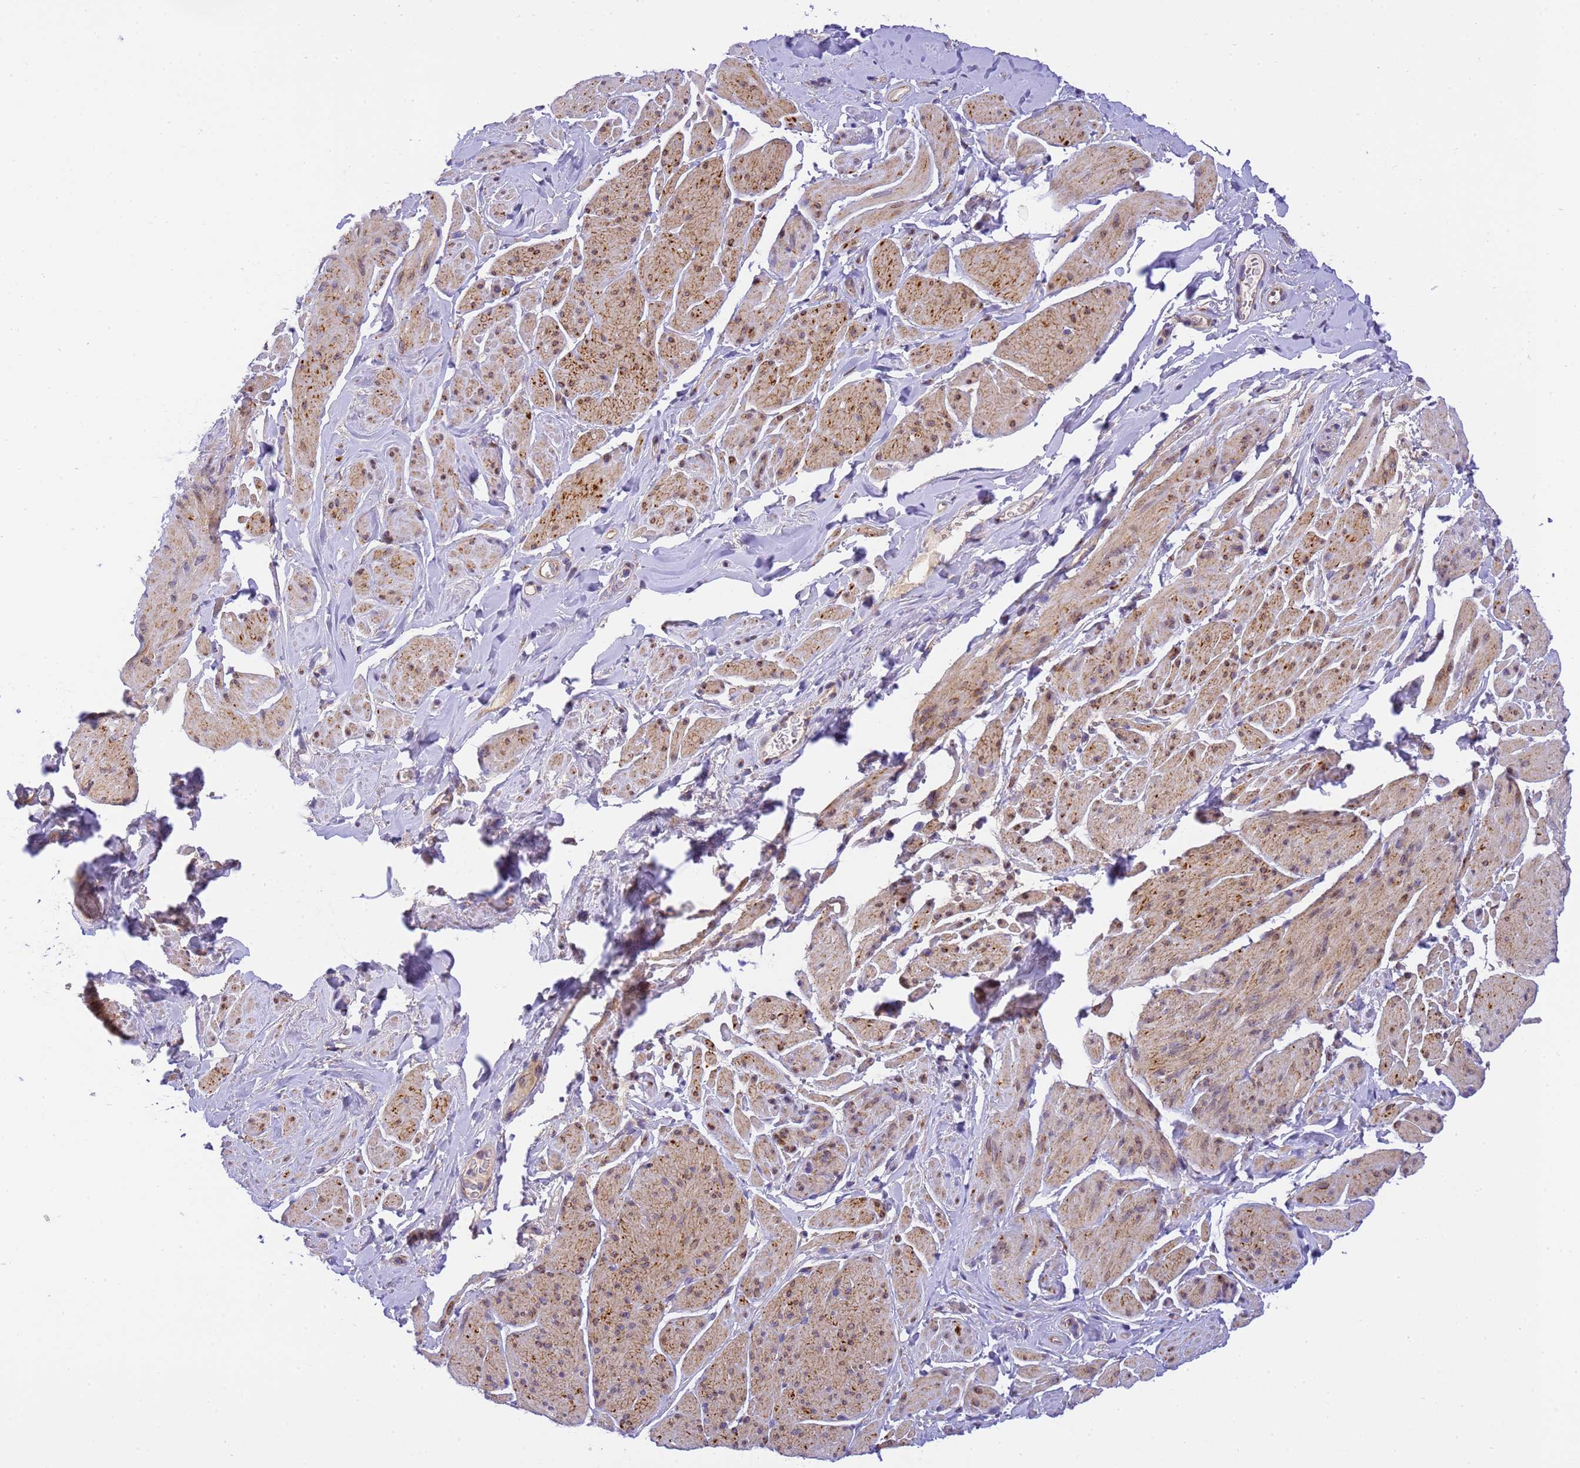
{"staining": {"intensity": "moderate", "quantity": "25%-75%", "location": "cytoplasmic/membranous"}, "tissue": "smooth muscle", "cell_type": "Smooth muscle cells", "image_type": "normal", "snomed": [{"axis": "morphology", "description": "Normal tissue, NOS"}, {"axis": "topography", "description": "Smooth muscle"}, {"axis": "topography", "description": "Peripheral nerve tissue"}], "caption": "Immunohistochemistry (IHC) (DAB) staining of benign human smooth muscle reveals moderate cytoplasmic/membranous protein positivity in about 25%-75% of smooth muscle cells. The protein of interest is stained brown, and the nuclei are stained in blue (DAB IHC with brightfield microscopy, high magnification).", "gene": "RHBDD3", "patient": {"sex": "male", "age": 69}}